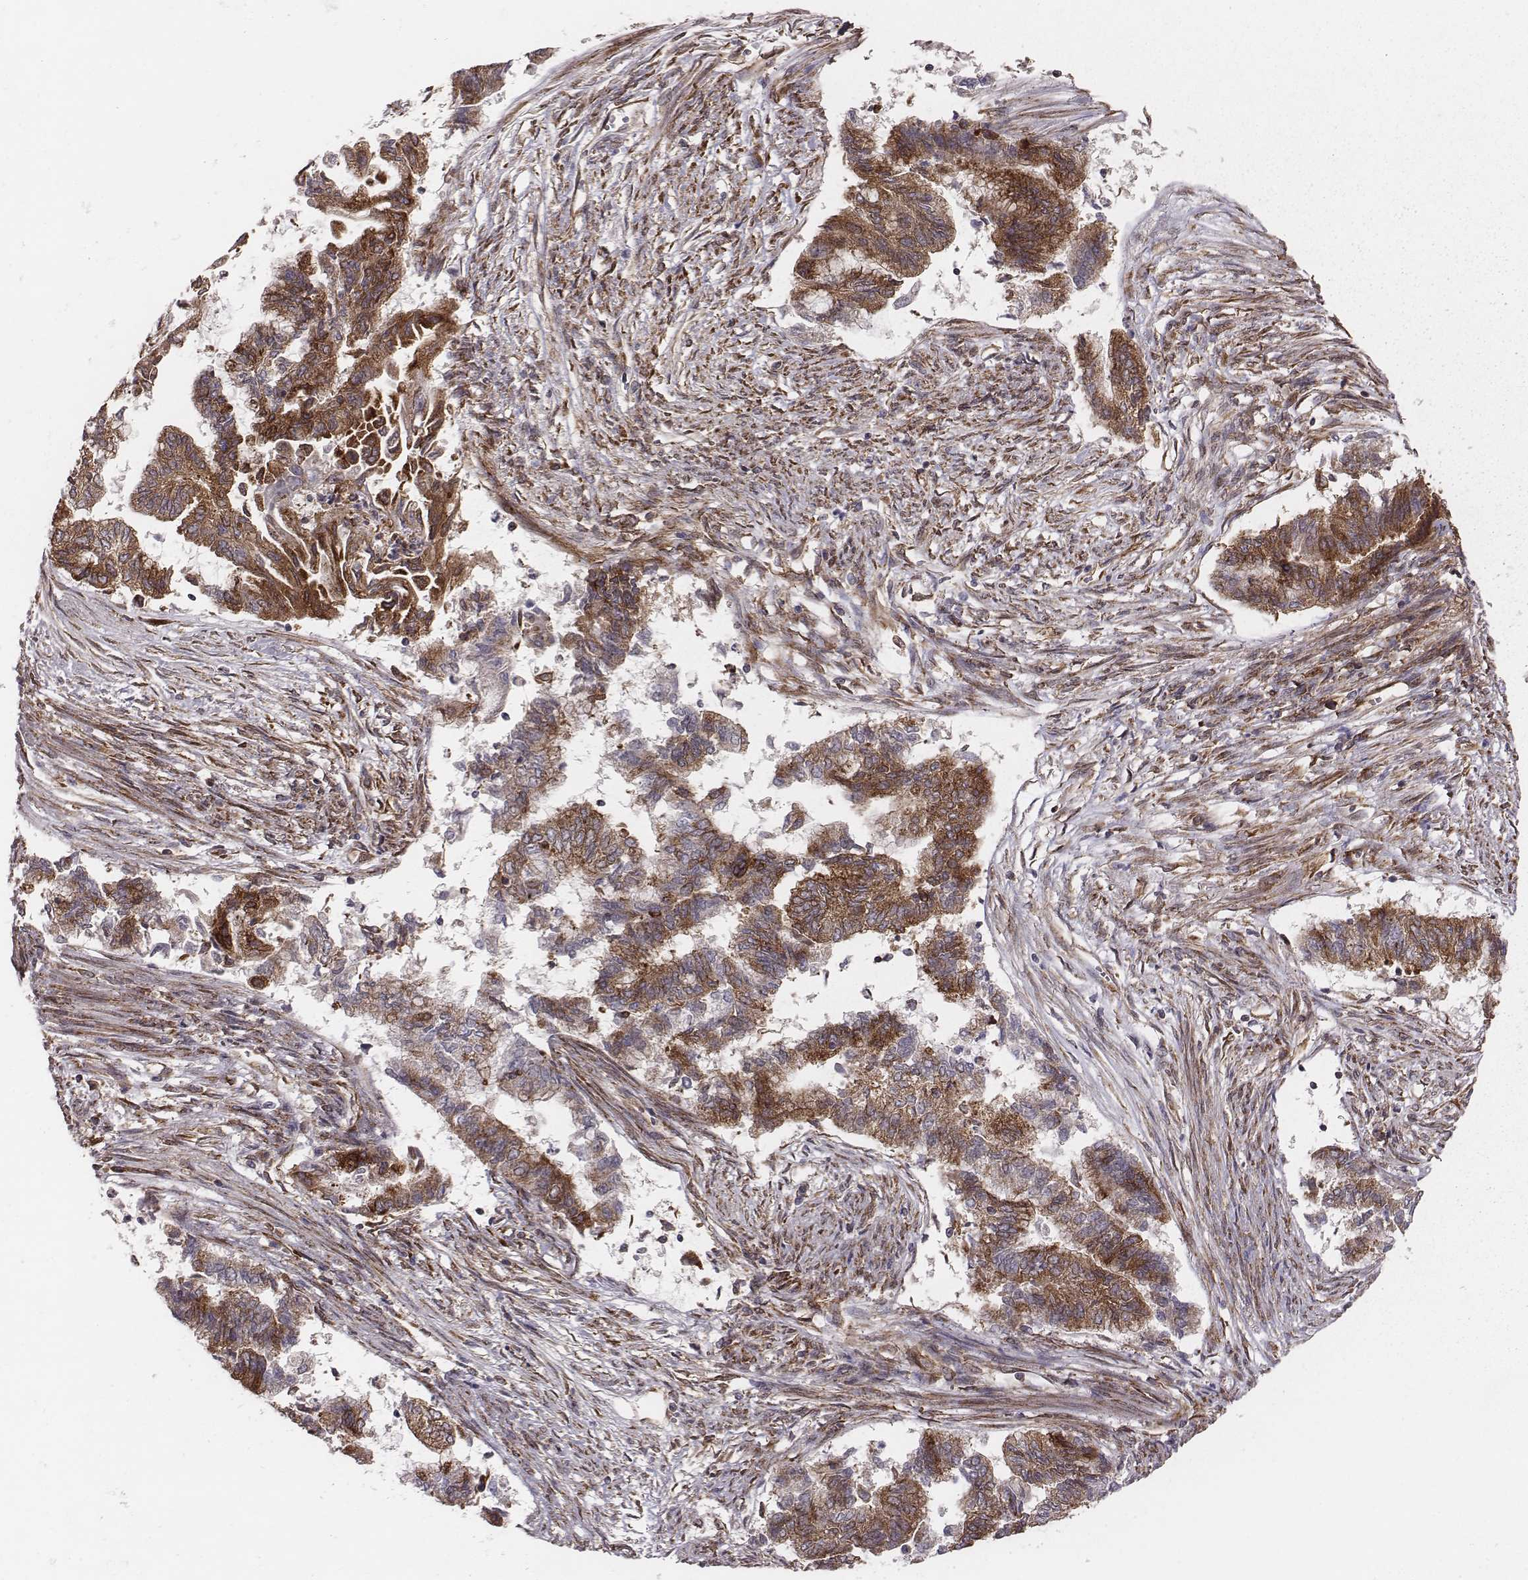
{"staining": {"intensity": "moderate", "quantity": ">75%", "location": "cytoplasmic/membranous"}, "tissue": "endometrial cancer", "cell_type": "Tumor cells", "image_type": "cancer", "snomed": [{"axis": "morphology", "description": "Adenocarcinoma, NOS"}, {"axis": "topography", "description": "Endometrium"}], "caption": "Protein expression by immunohistochemistry displays moderate cytoplasmic/membranous expression in about >75% of tumor cells in endometrial cancer.", "gene": "TXLNA", "patient": {"sex": "female", "age": 65}}